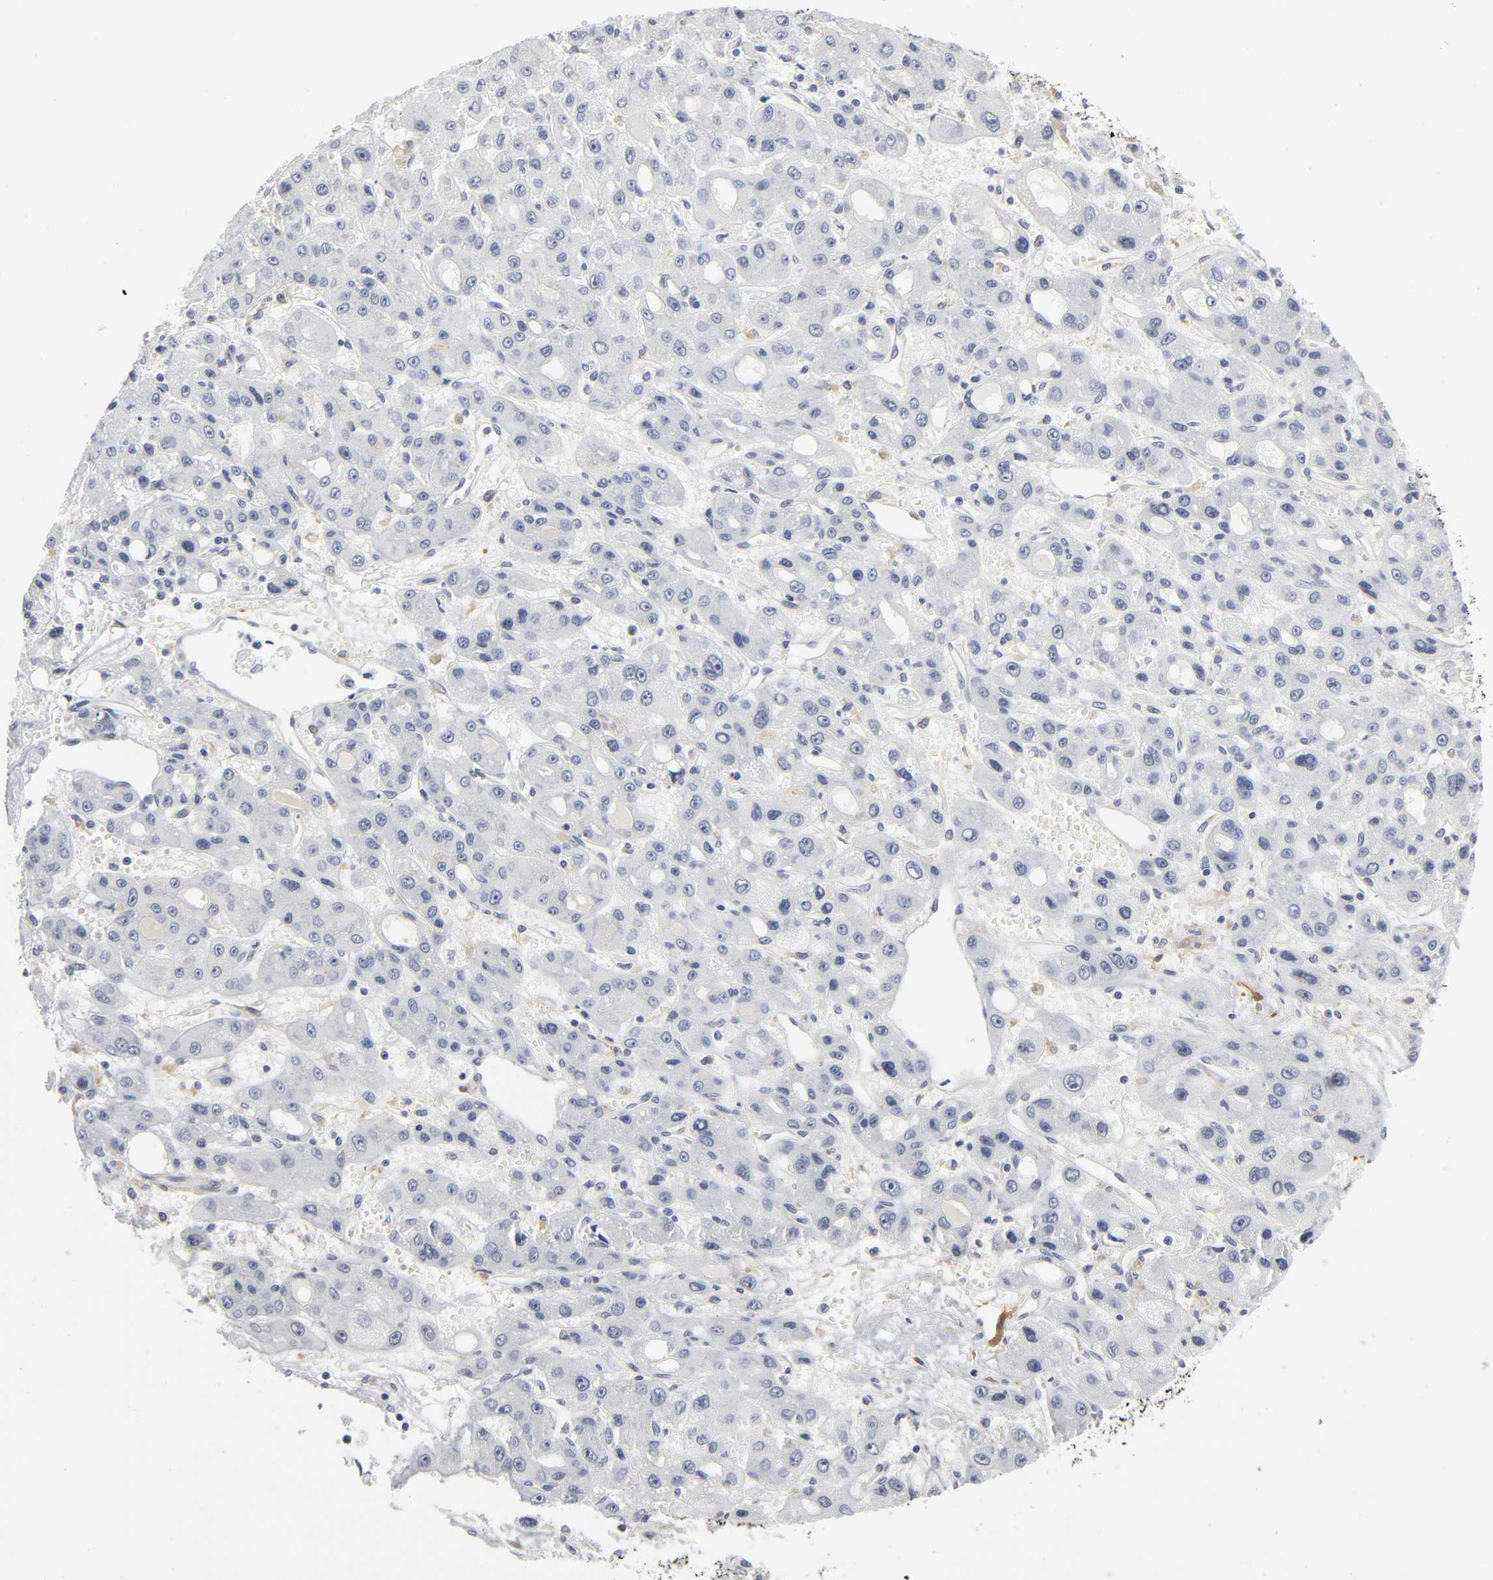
{"staining": {"intensity": "negative", "quantity": "none", "location": "none"}, "tissue": "liver cancer", "cell_type": "Tumor cells", "image_type": "cancer", "snomed": [{"axis": "morphology", "description": "Carcinoma, Hepatocellular, NOS"}, {"axis": "topography", "description": "Liver"}], "caption": "This is a photomicrograph of IHC staining of hepatocellular carcinoma (liver), which shows no positivity in tumor cells.", "gene": "PDLIM3", "patient": {"sex": "male", "age": 55}}